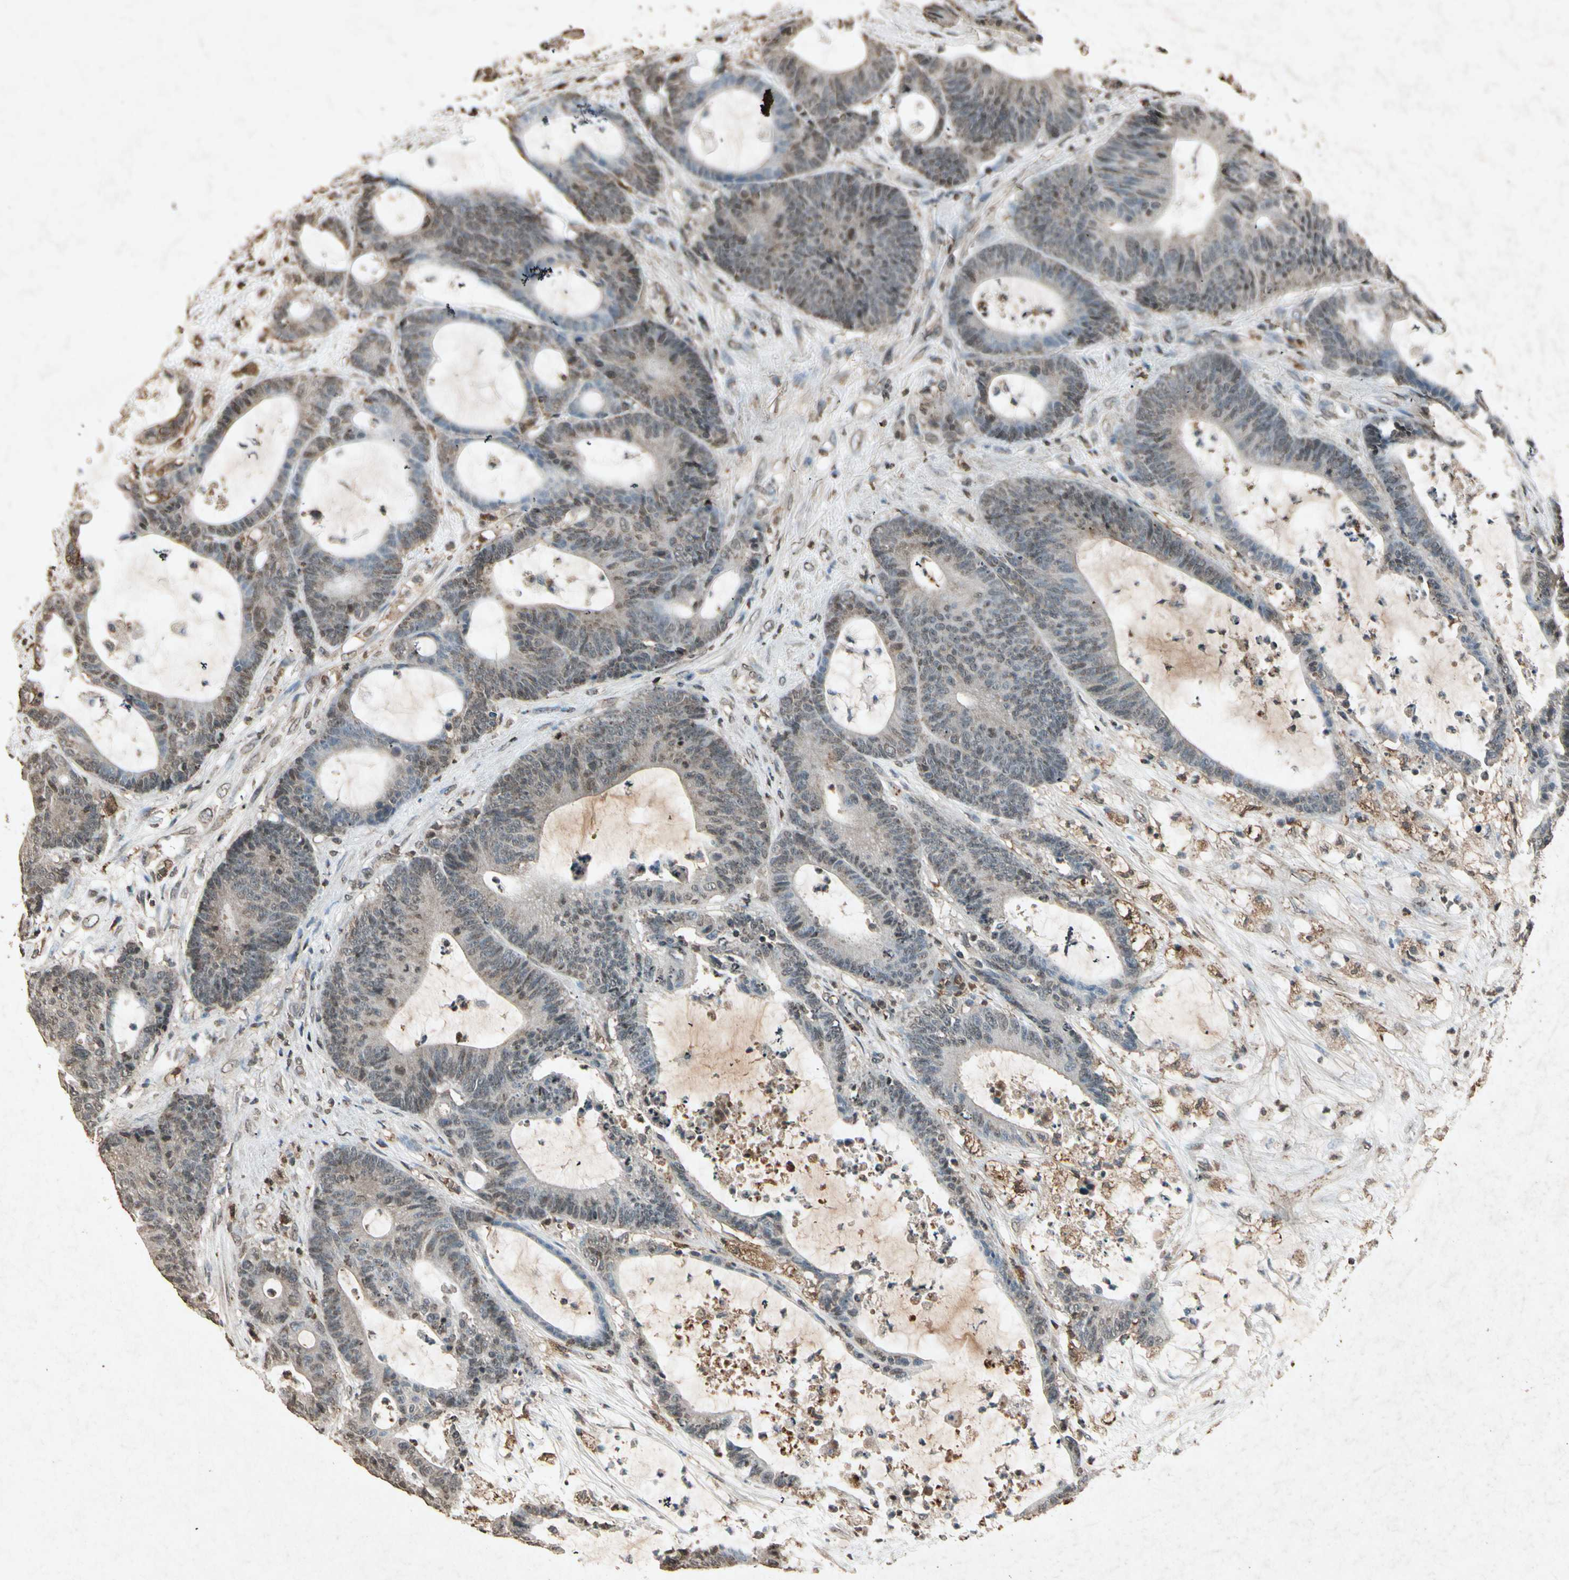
{"staining": {"intensity": "weak", "quantity": "25%-75%", "location": "cytoplasmic/membranous,nuclear"}, "tissue": "colorectal cancer", "cell_type": "Tumor cells", "image_type": "cancer", "snomed": [{"axis": "morphology", "description": "Adenocarcinoma, NOS"}, {"axis": "topography", "description": "Colon"}], "caption": "Immunohistochemical staining of colorectal cancer exhibits low levels of weak cytoplasmic/membranous and nuclear staining in approximately 25%-75% of tumor cells.", "gene": "GC", "patient": {"sex": "female", "age": 84}}